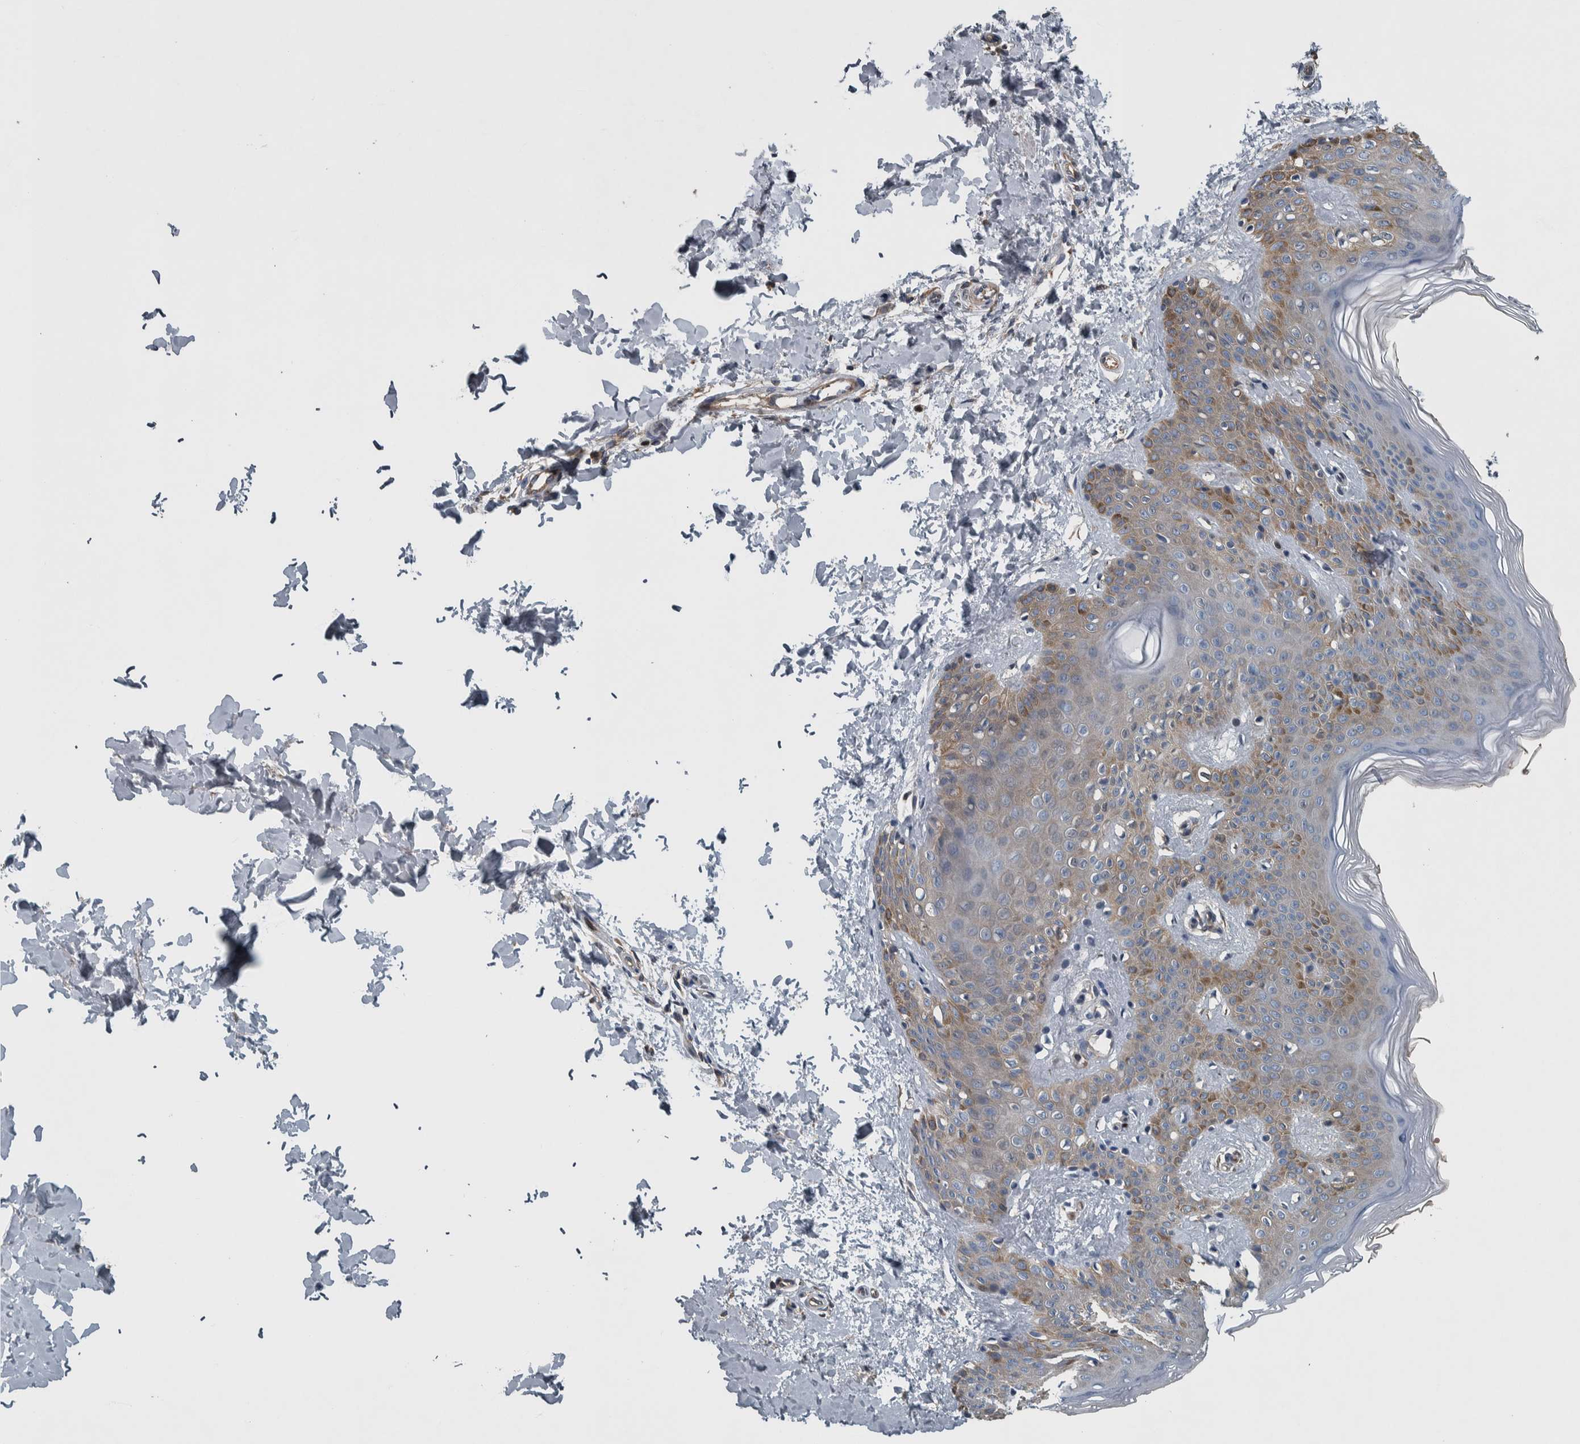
{"staining": {"intensity": "negative", "quantity": "none", "location": "none"}, "tissue": "skin", "cell_type": "Fibroblasts", "image_type": "normal", "snomed": [{"axis": "morphology", "description": "Normal tissue, NOS"}, {"axis": "morphology", "description": "Neoplasm, benign, NOS"}, {"axis": "topography", "description": "Skin"}, {"axis": "topography", "description": "Soft tissue"}], "caption": "Micrograph shows no protein expression in fibroblasts of benign skin. The staining is performed using DAB brown chromogen with nuclei counter-stained in using hematoxylin.", "gene": "SERPINC1", "patient": {"sex": "male", "age": 26}}